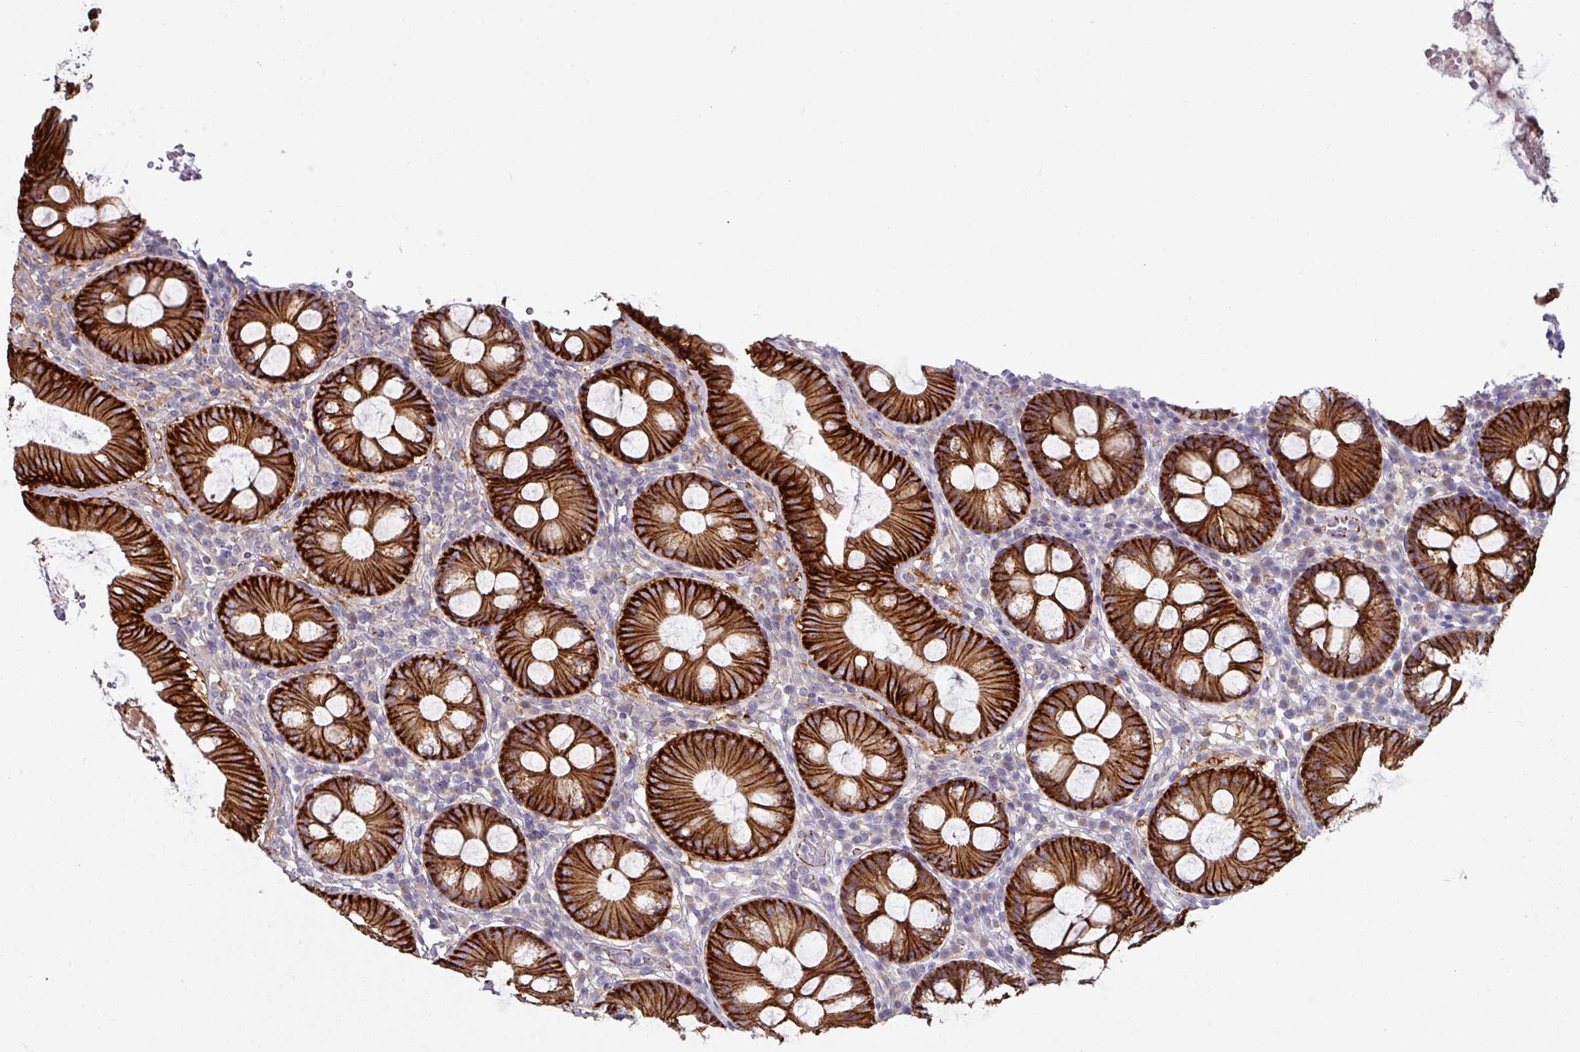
{"staining": {"intensity": "moderate", "quantity": ">75%", "location": "cytoplasmic/membranous"}, "tissue": "colon", "cell_type": "Endothelial cells", "image_type": "normal", "snomed": [{"axis": "morphology", "description": "Normal tissue, NOS"}, {"axis": "topography", "description": "Colon"}], "caption": "A medium amount of moderate cytoplasmic/membranous positivity is present in about >75% of endothelial cells in benign colon.", "gene": "JUP", "patient": {"sex": "male", "age": 84}}